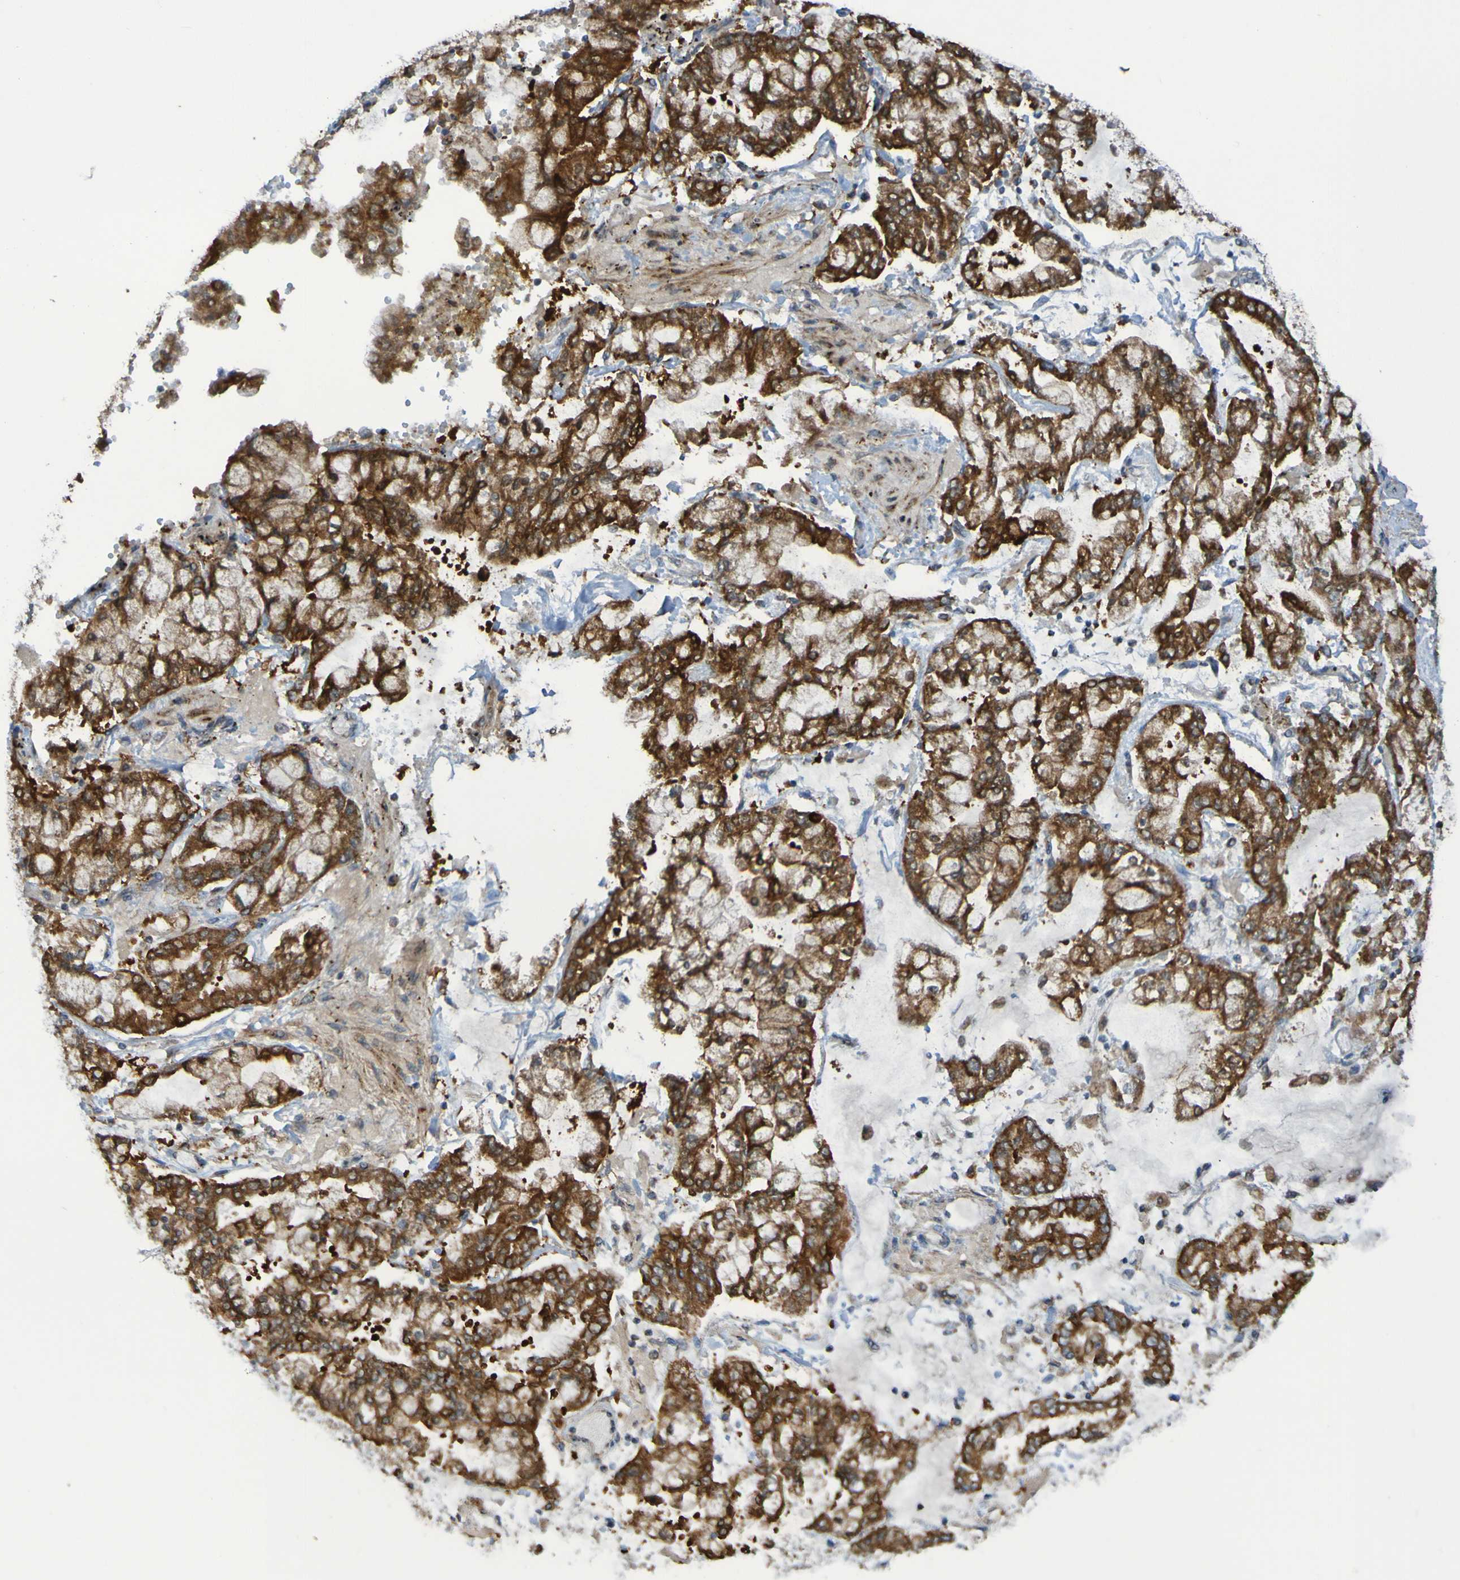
{"staining": {"intensity": "strong", "quantity": ">75%", "location": "cytoplasmic/membranous"}, "tissue": "stomach cancer", "cell_type": "Tumor cells", "image_type": "cancer", "snomed": [{"axis": "morphology", "description": "Adenocarcinoma, NOS"}, {"axis": "topography", "description": "Stomach"}], "caption": "The histopathology image exhibits staining of adenocarcinoma (stomach), revealing strong cytoplasmic/membranous protein staining (brown color) within tumor cells.", "gene": "CCDC51", "patient": {"sex": "male", "age": 76}}